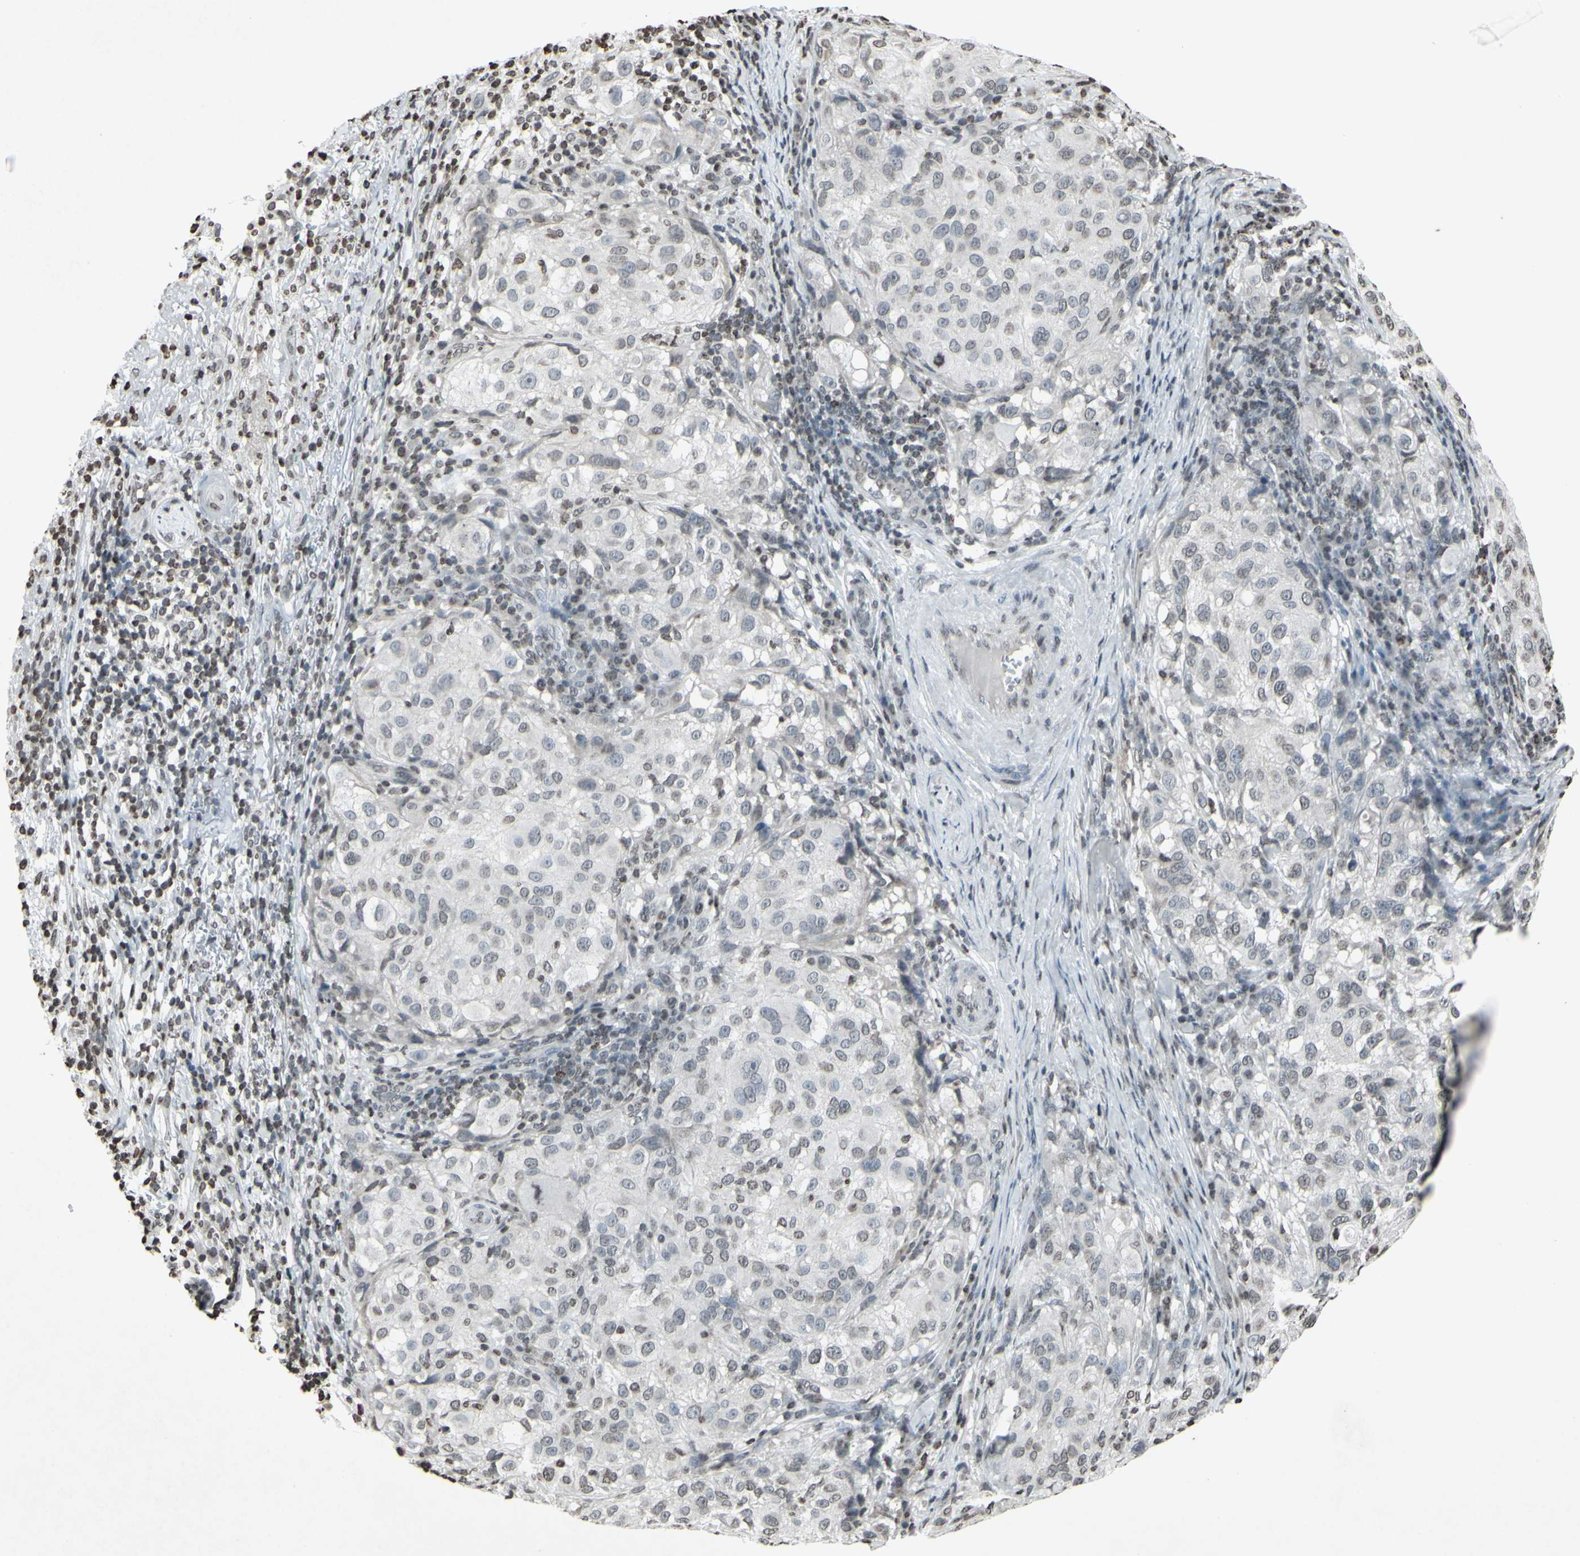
{"staining": {"intensity": "negative", "quantity": "none", "location": "none"}, "tissue": "melanoma", "cell_type": "Tumor cells", "image_type": "cancer", "snomed": [{"axis": "morphology", "description": "Necrosis, NOS"}, {"axis": "morphology", "description": "Malignant melanoma, NOS"}, {"axis": "topography", "description": "Skin"}], "caption": "IHC photomicrograph of neoplastic tissue: human melanoma stained with DAB (3,3'-diaminobenzidine) exhibits no significant protein positivity in tumor cells.", "gene": "CD79B", "patient": {"sex": "female", "age": 87}}